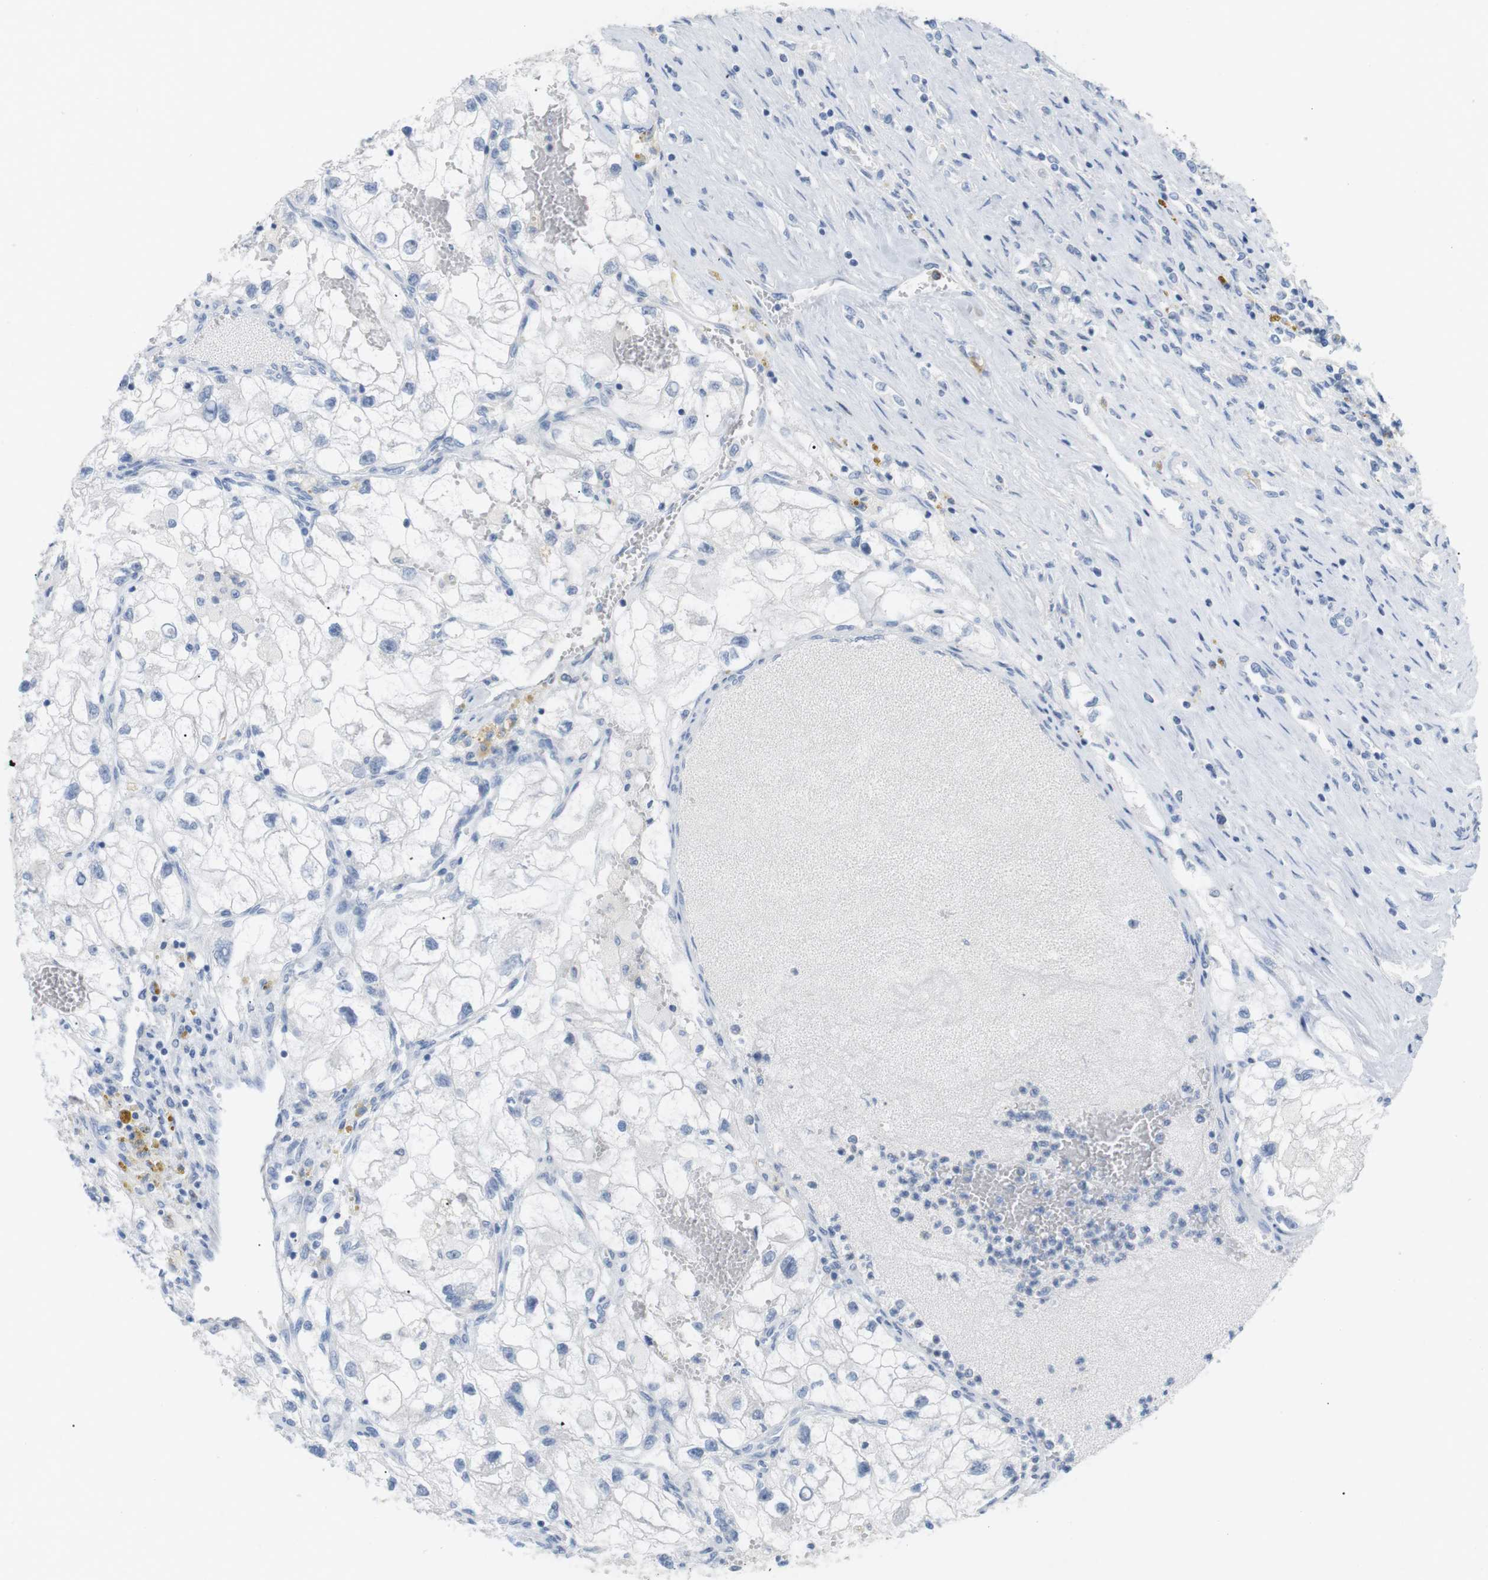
{"staining": {"intensity": "negative", "quantity": "none", "location": "none"}, "tissue": "renal cancer", "cell_type": "Tumor cells", "image_type": "cancer", "snomed": [{"axis": "morphology", "description": "Adenocarcinoma, NOS"}, {"axis": "topography", "description": "Kidney"}], "caption": "This is an immunohistochemistry (IHC) image of renal cancer. There is no positivity in tumor cells.", "gene": "HBG2", "patient": {"sex": "female", "age": 70}}